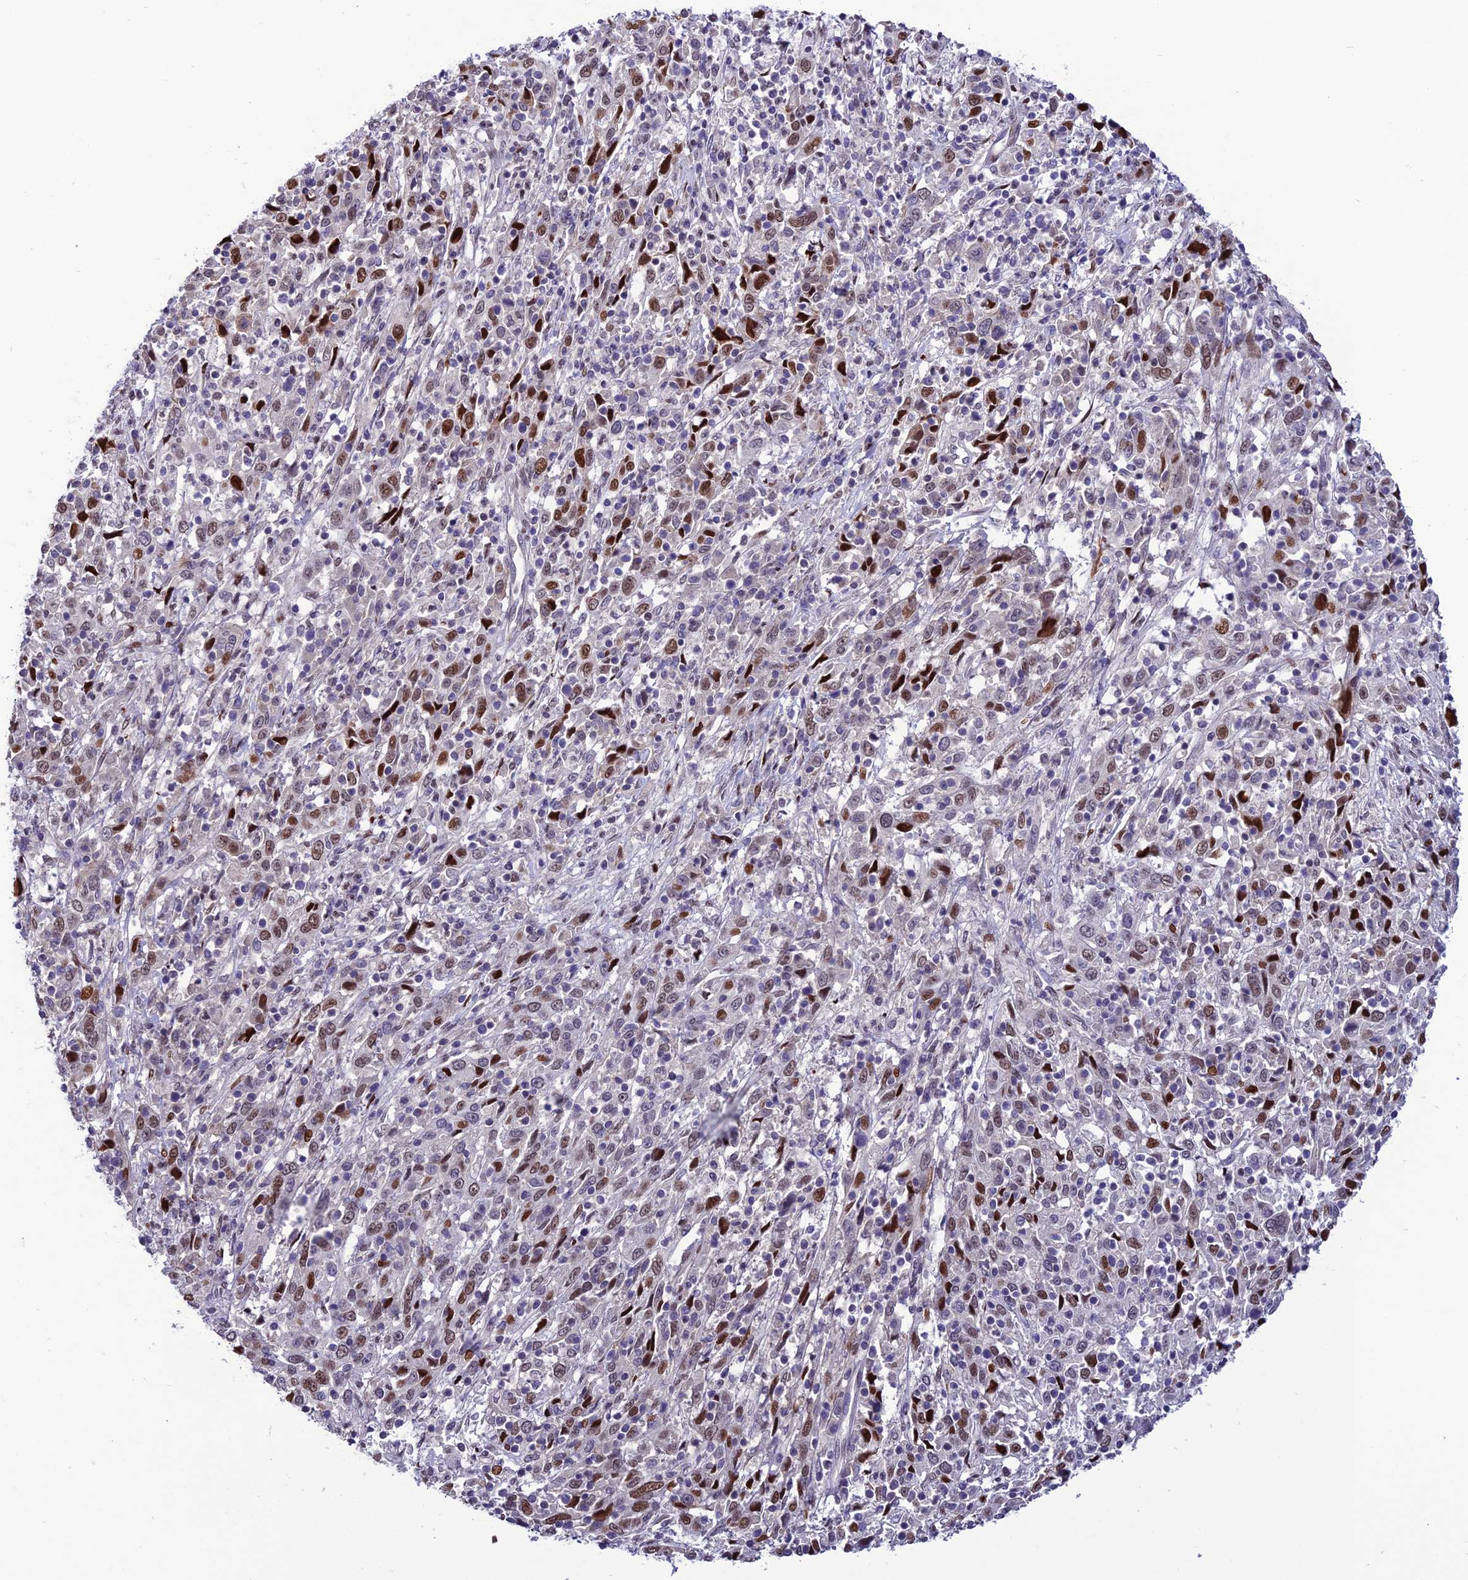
{"staining": {"intensity": "moderate", "quantity": "25%-75%", "location": "nuclear"}, "tissue": "cervical cancer", "cell_type": "Tumor cells", "image_type": "cancer", "snomed": [{"axis": "morphology", "description": "Squamous cell carcinoma, NOS"}, {"axis": "topography", "description": "Cervix"}], "caption": "Squamous cell carcinoma (cervical) was stained to show a protein in brown. There is medium levels of moderate nuclear positivity in approximately 25%-75% of tumor cells.", "gene": "ZNF707", "patient": {"sex": "female", "age": 46}}